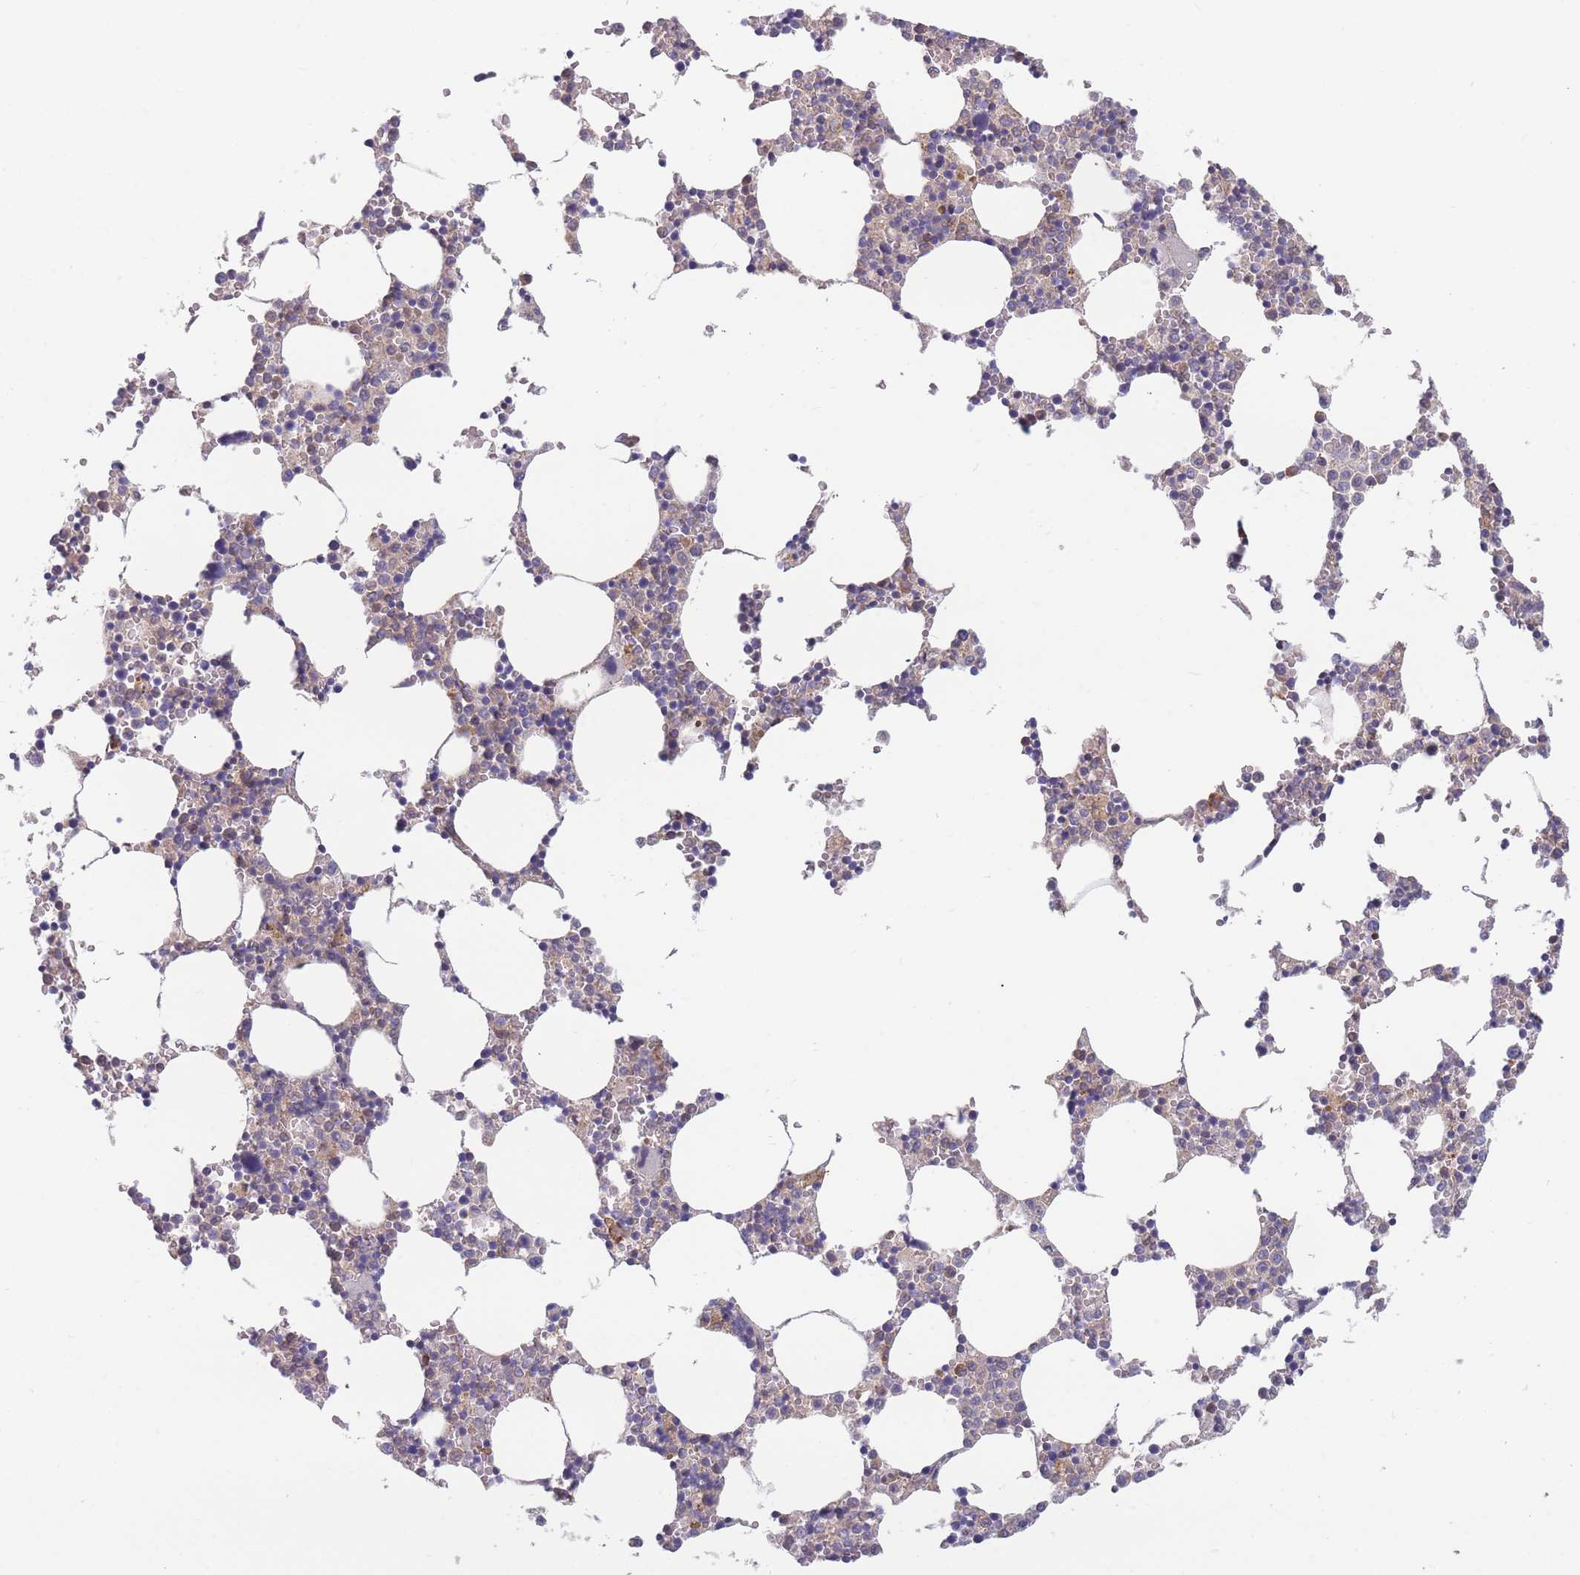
{"staining": {"intensity": "negative", "quantity": "none", "location": "none"}, "tissue": "bone marrow", "cell_type": "Hematopoietic cells", "image_type": "normal", "snomed": [{"axis": "morphology", "description": "Normal tissue, NOS"}, {"axis": "topography", "description": "Bone marrow"}], "caption": "IHC photomicrograph of unremarkable bone marrow: human bone marrow stained with DAB (3,3'-diaminobenzidine) shows no significant protein expression in hematopoietic cells. Nuclei are stained in blue.", "gene": "TMEM131L", "patient": {"sex": "female", "age": 64}}